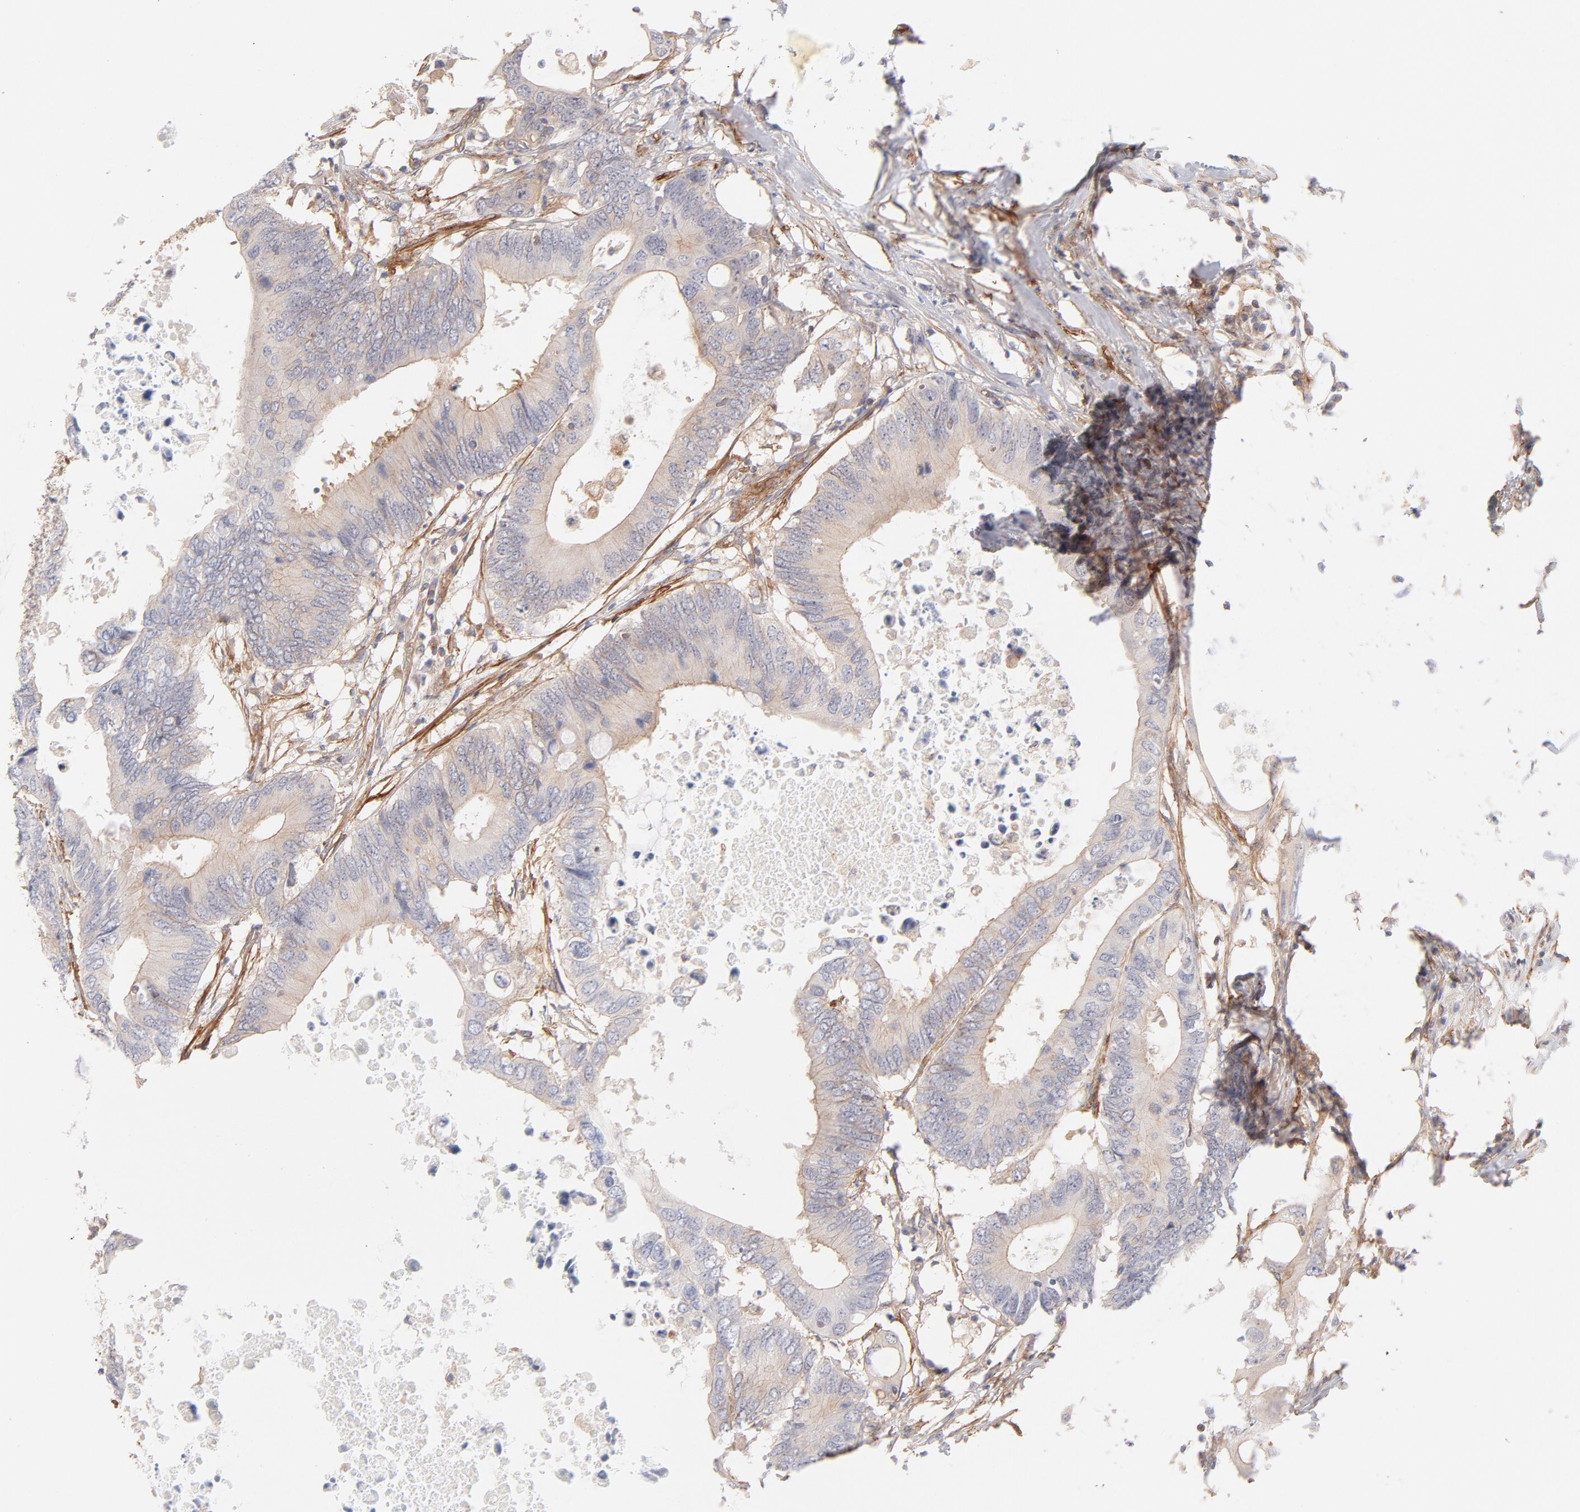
{"staining": {"intensity": "negative", "quantity": "none", "location": "none"}, "tissue": "colorectal cancer", "cell_type": "Tumor cells", "image_type": "cancer", "snomed": [{"axis": "morphology", "description": "Adenocarcinoma, NOS"}, {"axis": "topography", "description": "Colon"}], "caption": "Human colorectal cancer (adenocarcinoma) stained for a protein using immunohistochemistry (IHC) reveals no expression in tumor cells.", "gene": "LDLRAP1", "patient": {"sex": "male", "age": 71}}